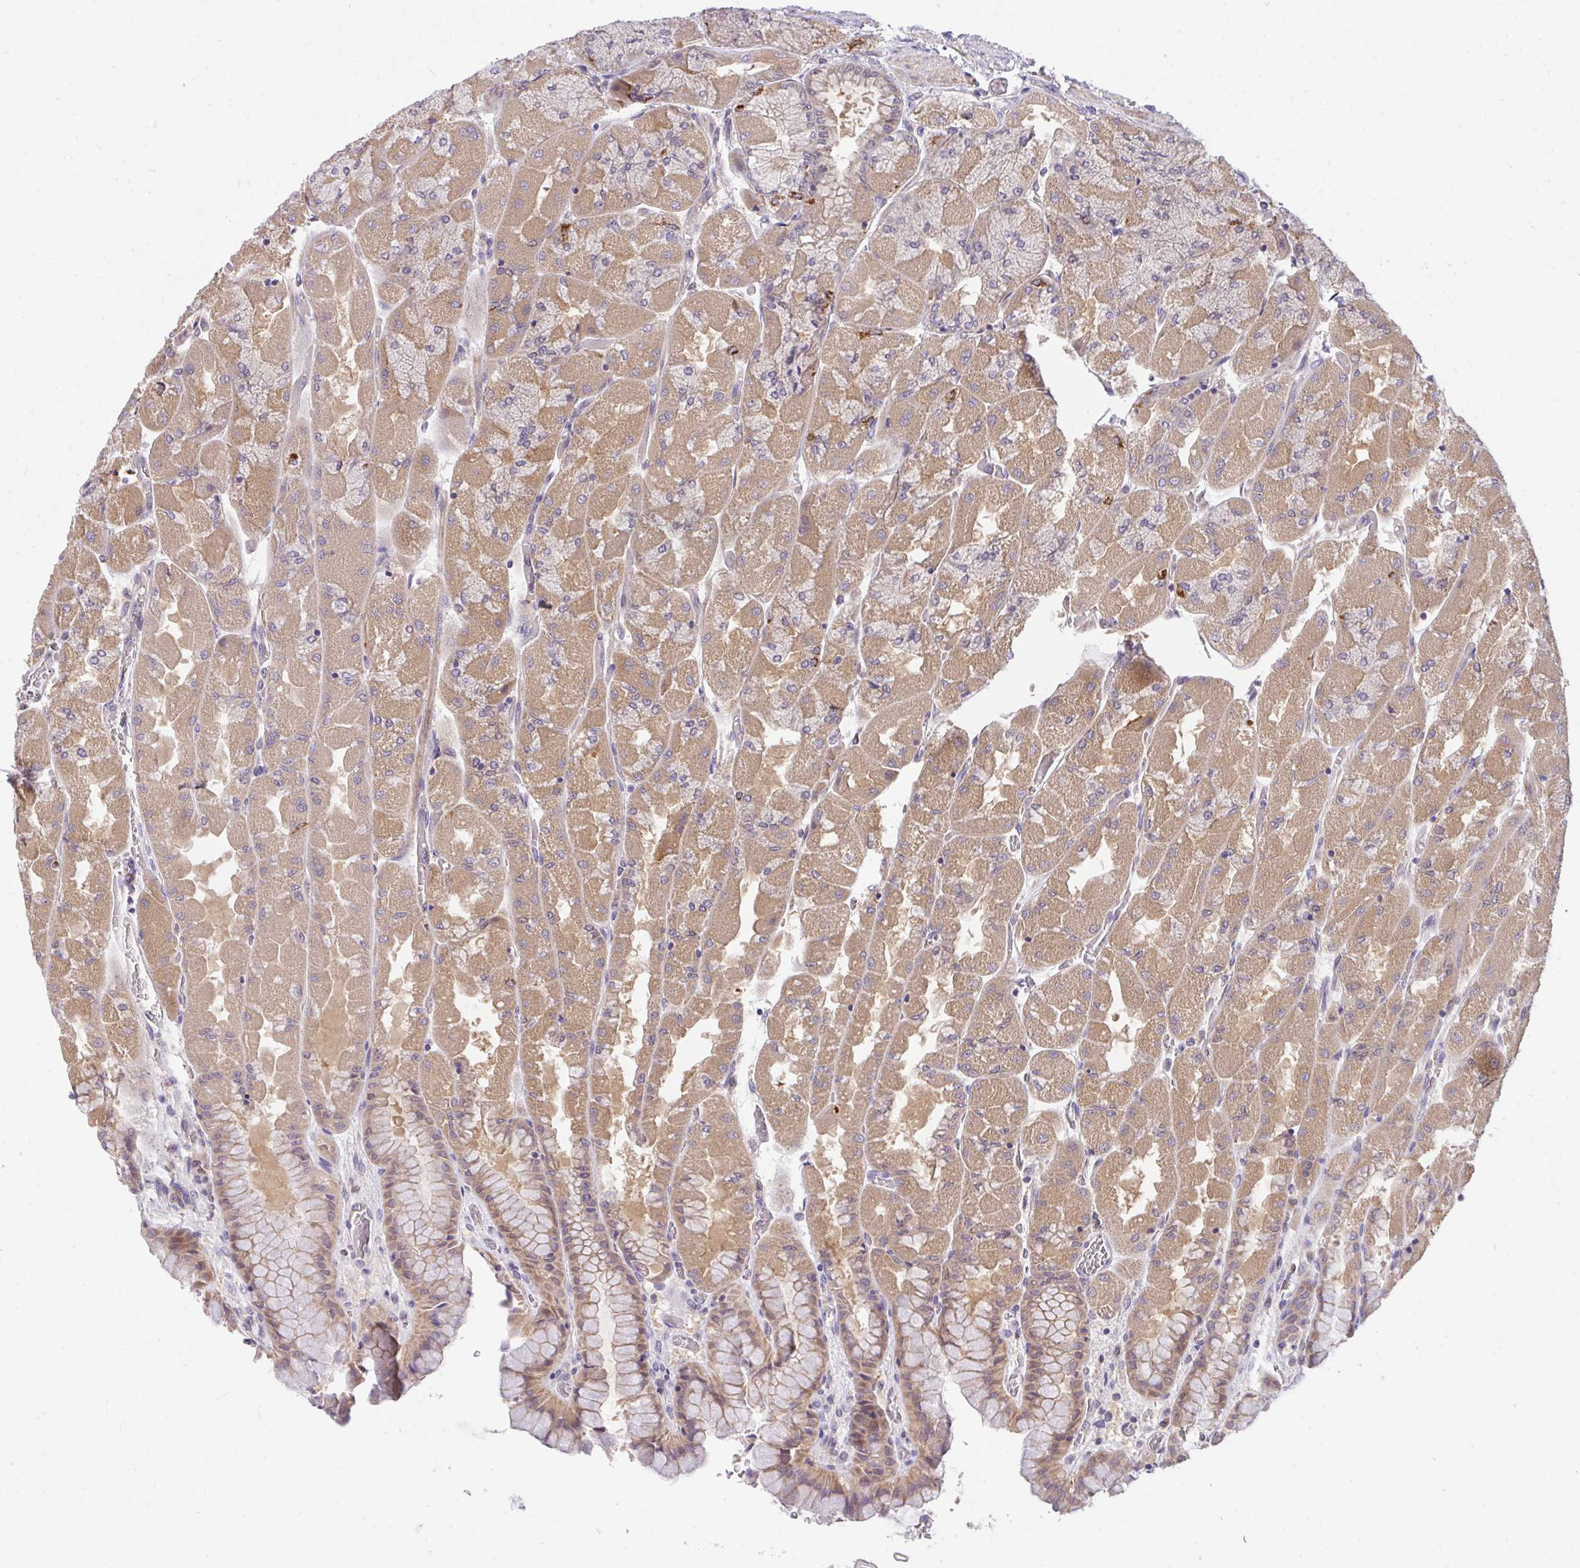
{"staining": {"intensity": "moderate", "quantity": "25%-75%", "location": "cytoplasmic/membranous"}, "tissue": "stomach", "cell_type": "Glandular cells", "image_type": "normal", "snomed": [{"axis": "morphology", "description": "Normal tissue, NOS"}, {"axis": "topography", "description": "Stomach"}], "caption": "Stomach stained with immunohistochemistry (IHC) exhibits moderate cytoplasmic/membranous expression in about 25%-75% of glandular cells. Nuclei are stained in blue.", "gene": "C19orf54", "patient": {"sex": "female", "age": 61}}